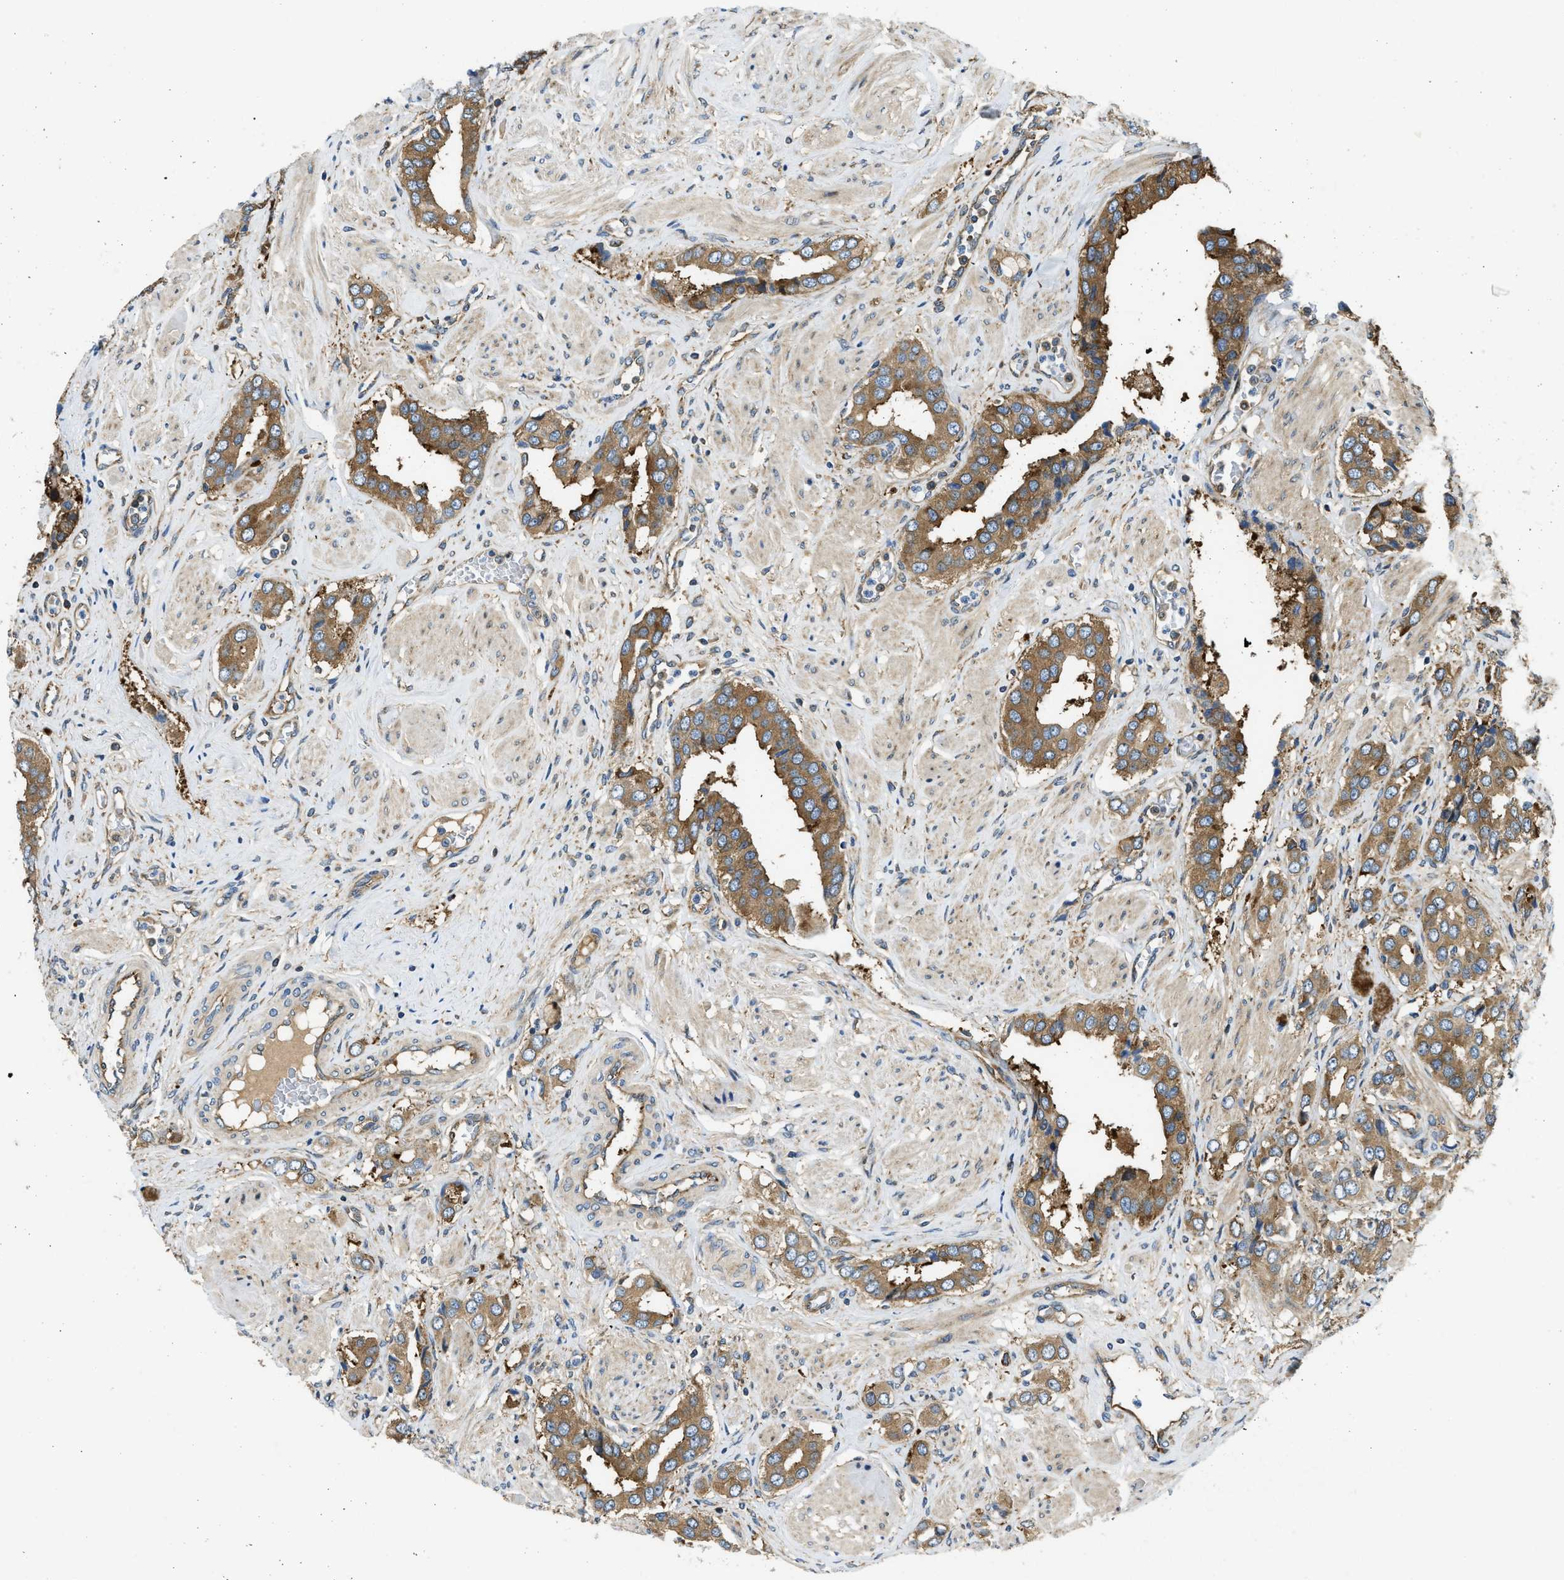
{"staining": {"intensity": "moderate", "quantity": ">75%", "location": "cytoplasmic/membranous"}, "tissue": "prostate cancer", "cell_type": "Tumor cells", "image_type": "cancer", "snomed": [{"axis": "morphology", "description": "Adenocarcinoma, High grade"}, {"axis": "topography", "description": "Prostate"}], "caption": "About >75% of tumor cells in human prostate cancer (adenocarcinoma (high-grade)) exhibit moderate cytoplasmic/membranous protein expression as visualized by brown immunohistochemical staining.", "gene": "RASGRF2", "patient": {"sex": "male", "age": 52}}